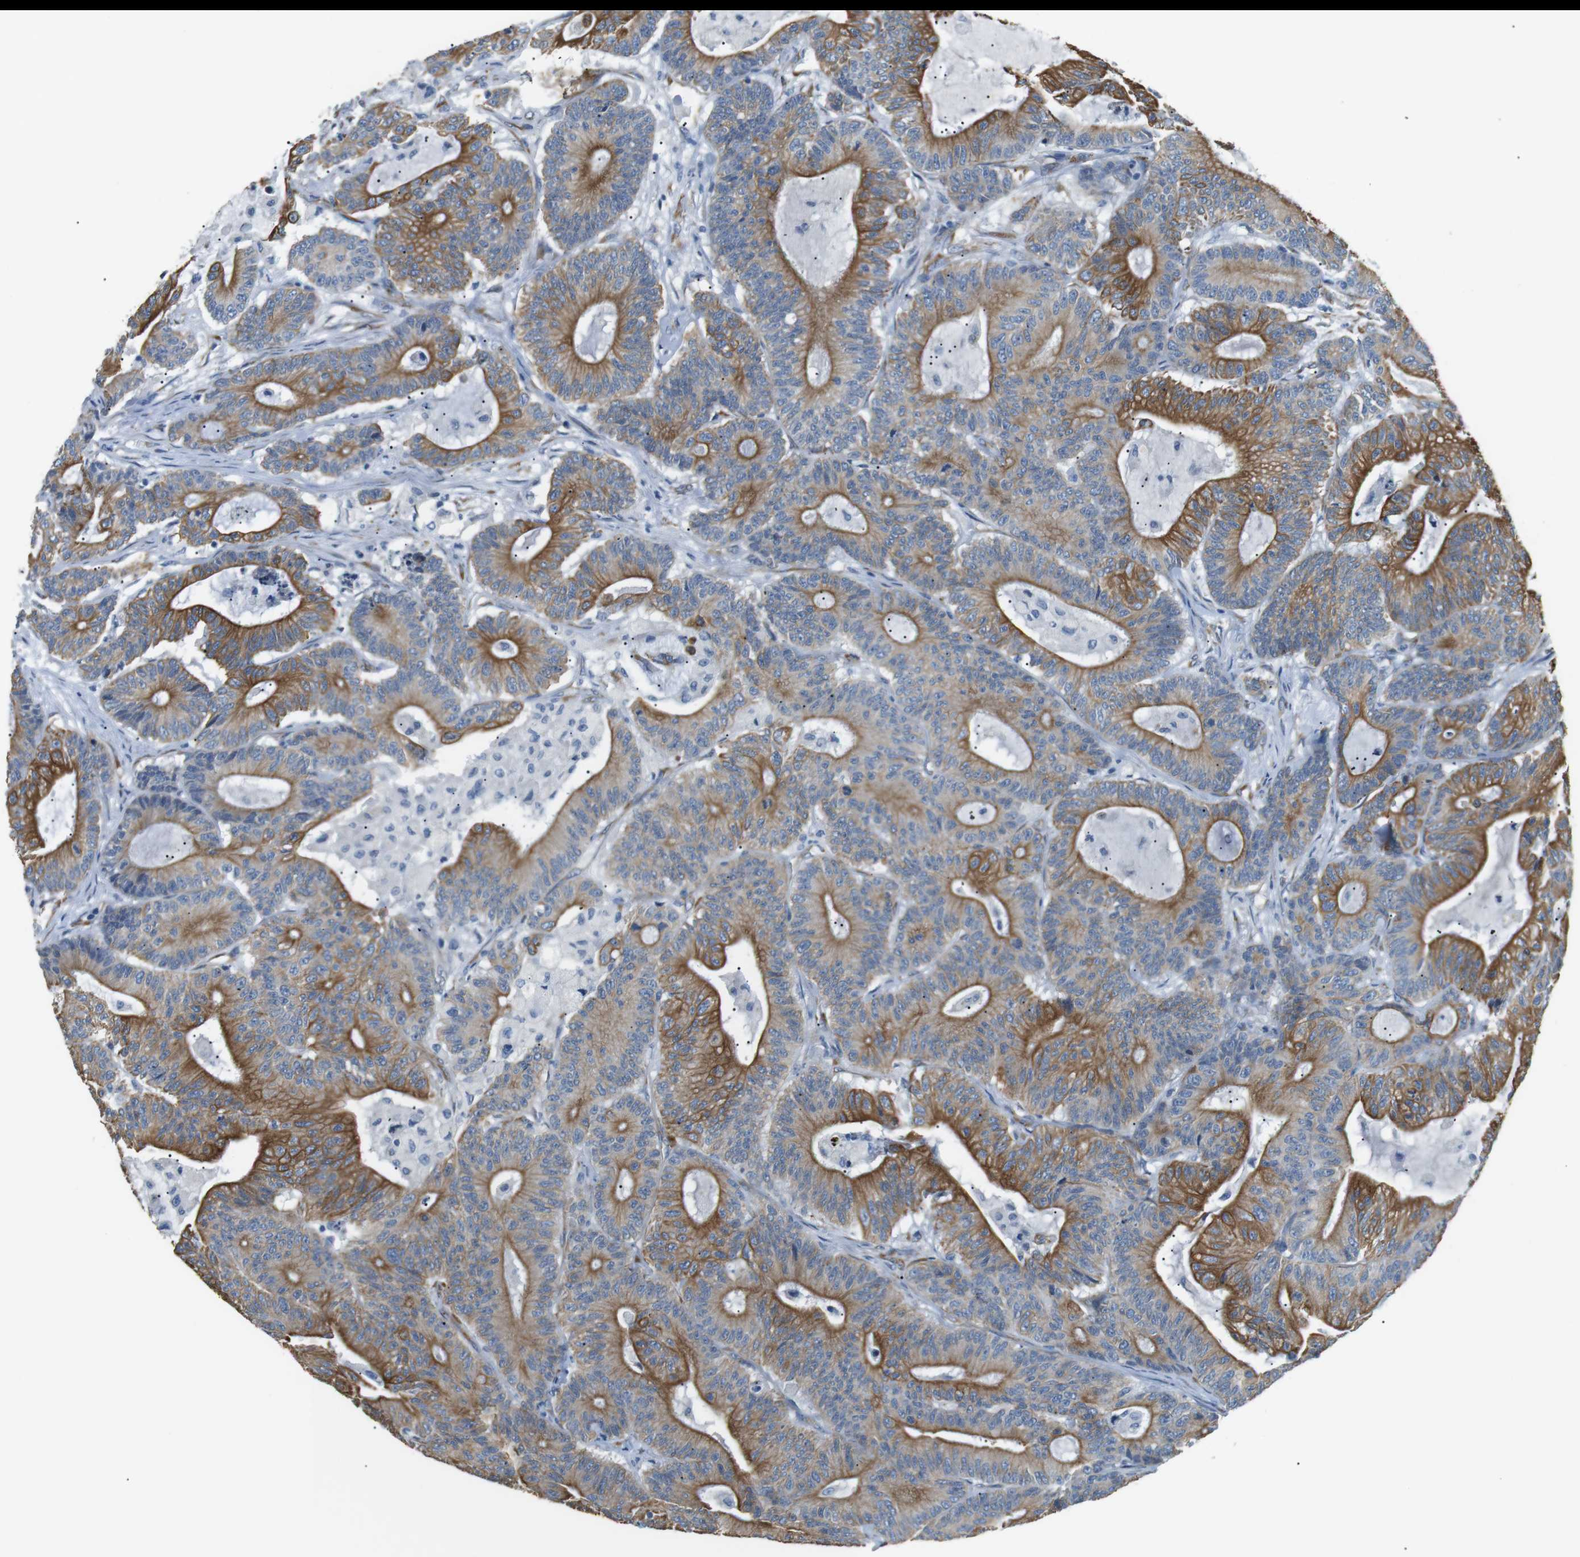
{"staining": {"intensity": "moderate", "quantity": ">75%", "location": "cytoplasmic/membranous"}, "tissue": "colorectal cancer", "cell_type": "Tumor cells", "image_type": "cancer", "snomed": [{"axis": "morphology", "description": "Adenocarcinoma, NOS"}, {"axis": "topography", "description": "Colon"}], "caption": "Colorectal cancer tissue shows moderate cytoplasmic/membranous expression in about >75% of tumor cells, visualized by immunohistochemistry.", "gene": "UNC5CL", "patient": {"sex": "female", "age": 84}}